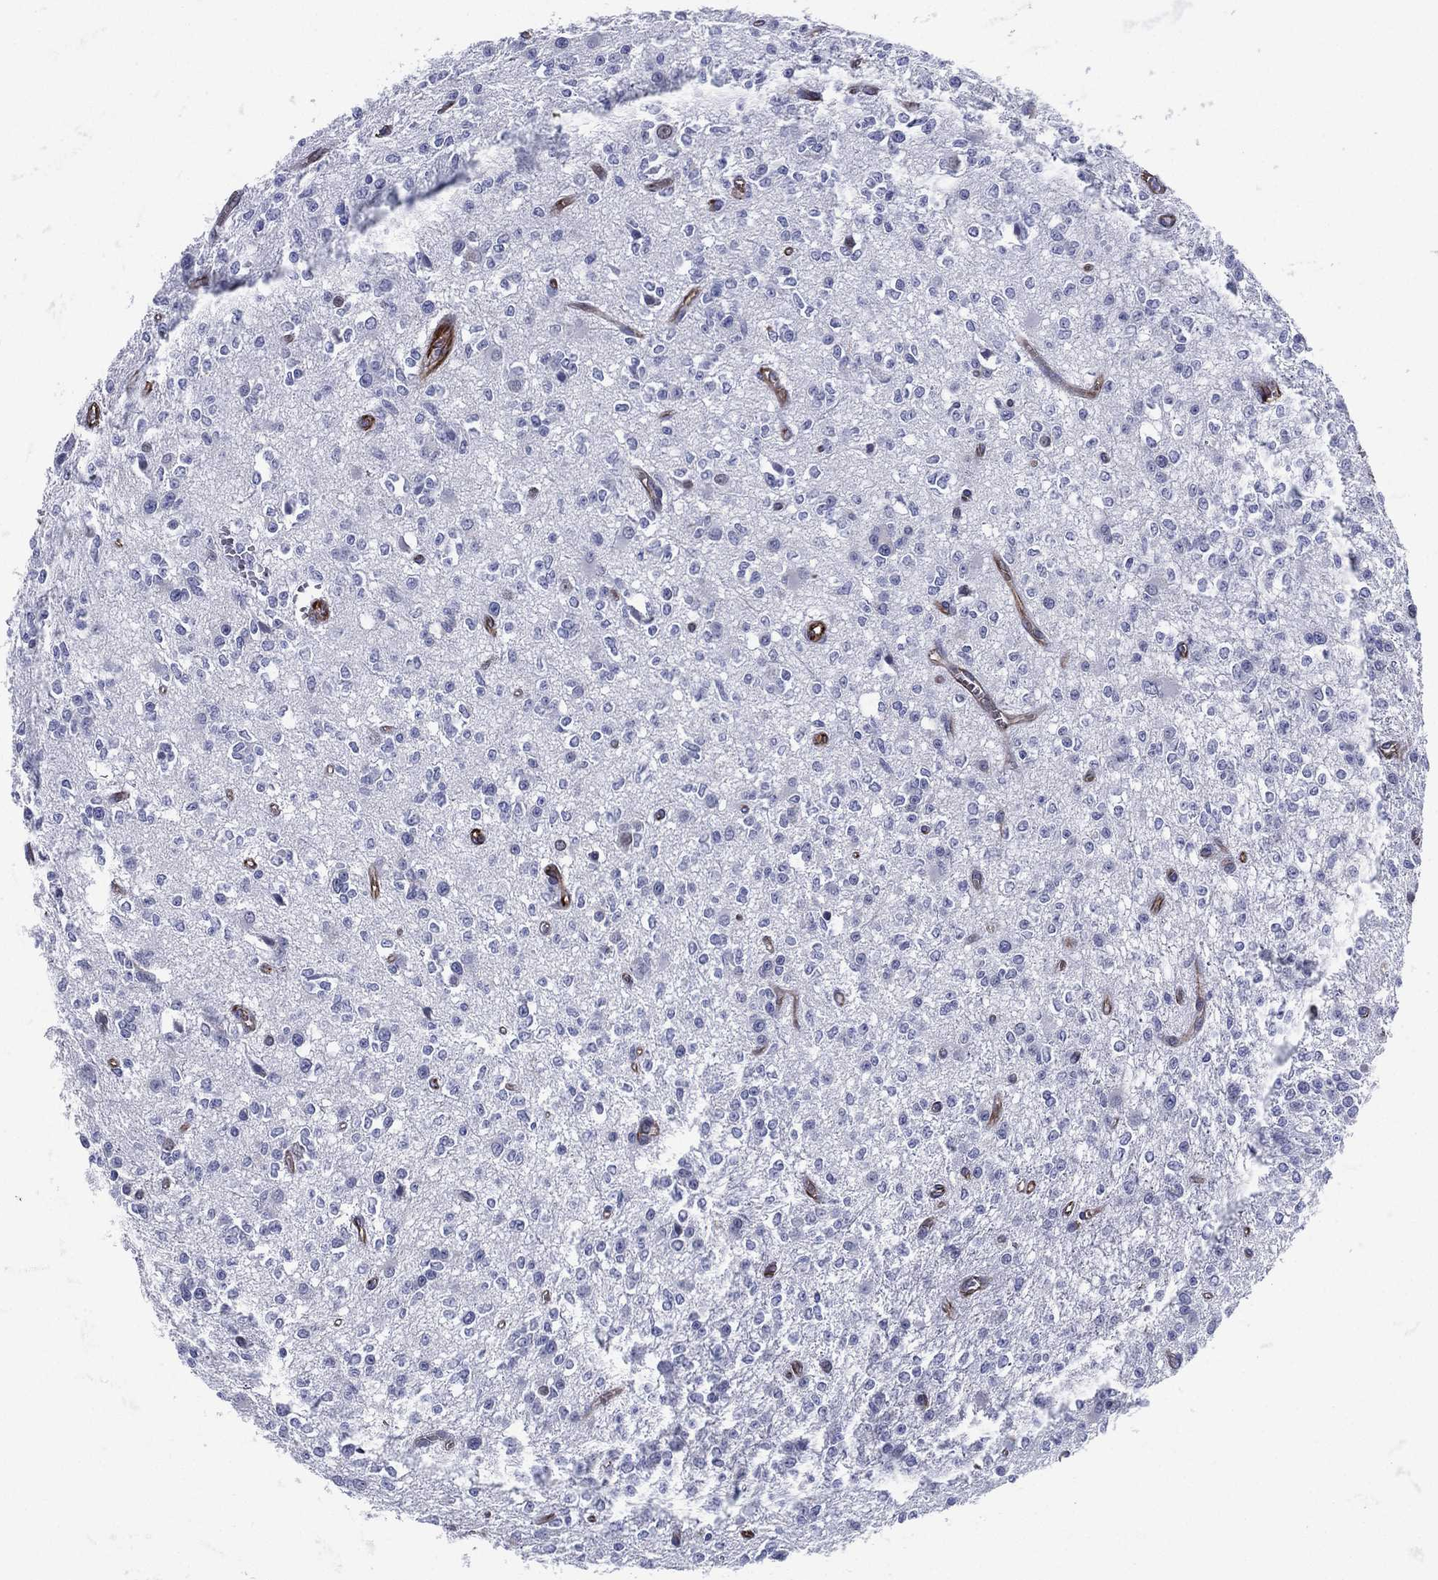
{"staining": {"intensity": "negative", "quantity": "none", "location": "none"}, "tissue": "glioma", "cell_type": "Tumor cells", "image_type": "cancer", "snomed": [{"axis": "morphology", "description": "Glioma, malignant, Low grade"}, {"axis": "topography", "description": "Brain"}], "caption": "The histopathology image reveals no significant staining in tumor cells of glioma. Nuclei are stained in blue.", "gene": "MAS1", "patient": {"sex": "female", "age": 45}}